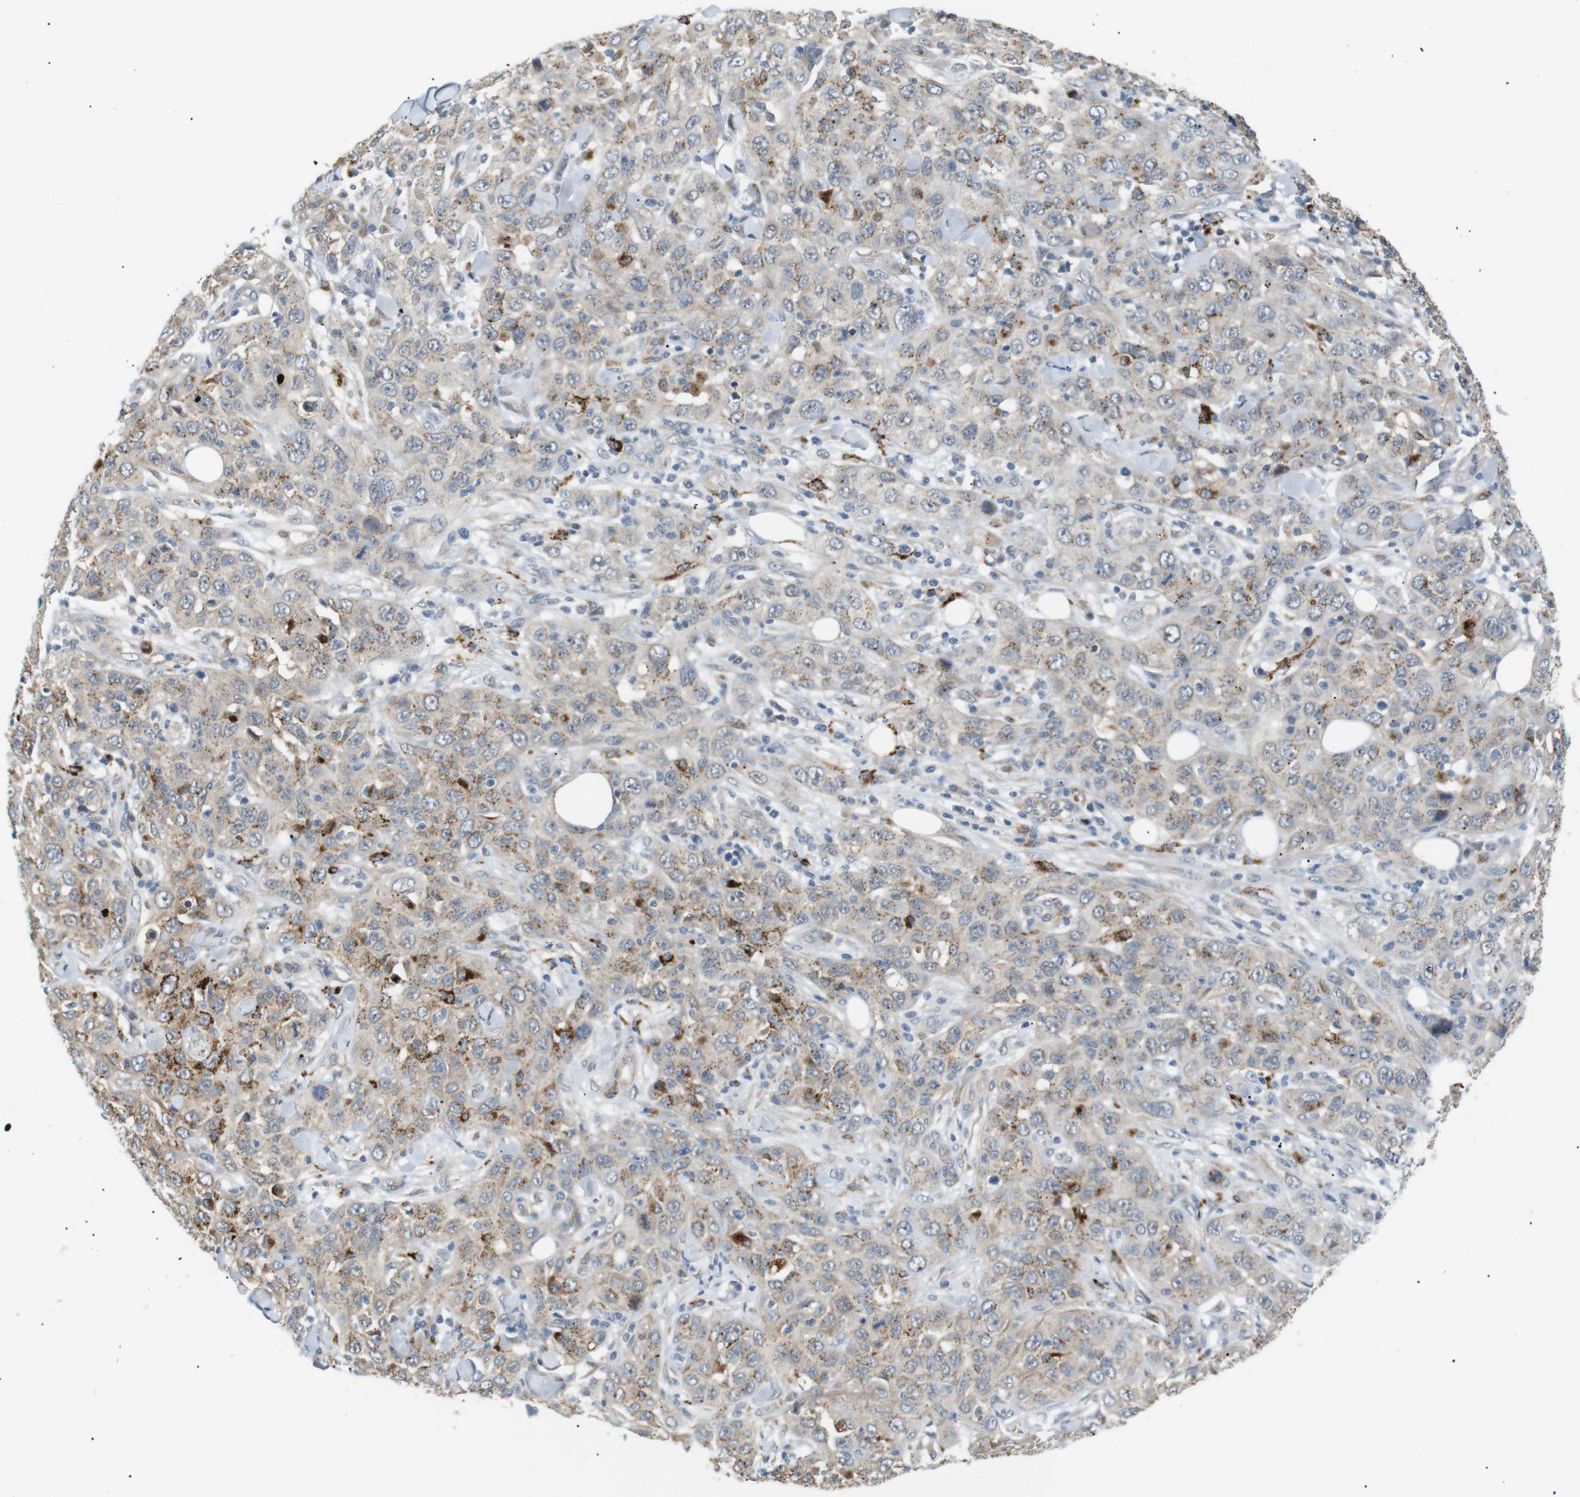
{"staining": {"intensity": "moderate", "quantity": "25%-75%", "location": "cytoplasmic/membranous"}, "tissue": "skin cancer", "cell_type": "Tumor cells", "image_type": "cancer", "snomed": [{"axis": "morphology", "description": "Squamous cell carcinoma, NOS"}, {"axis": "topography", "description": "Skin"}], "caption": "Immunohistochemistry of skin squamous cell carcinoma exhibits medium levels of moderate cytoplasmic/membranous expression in about 25%-75% of tumor cells. (brown staining indicates protein expression, while blue staining denotes nuclei).", "gene": "B4GALNT2", "patient": {"sex": "female", "age": 88}}